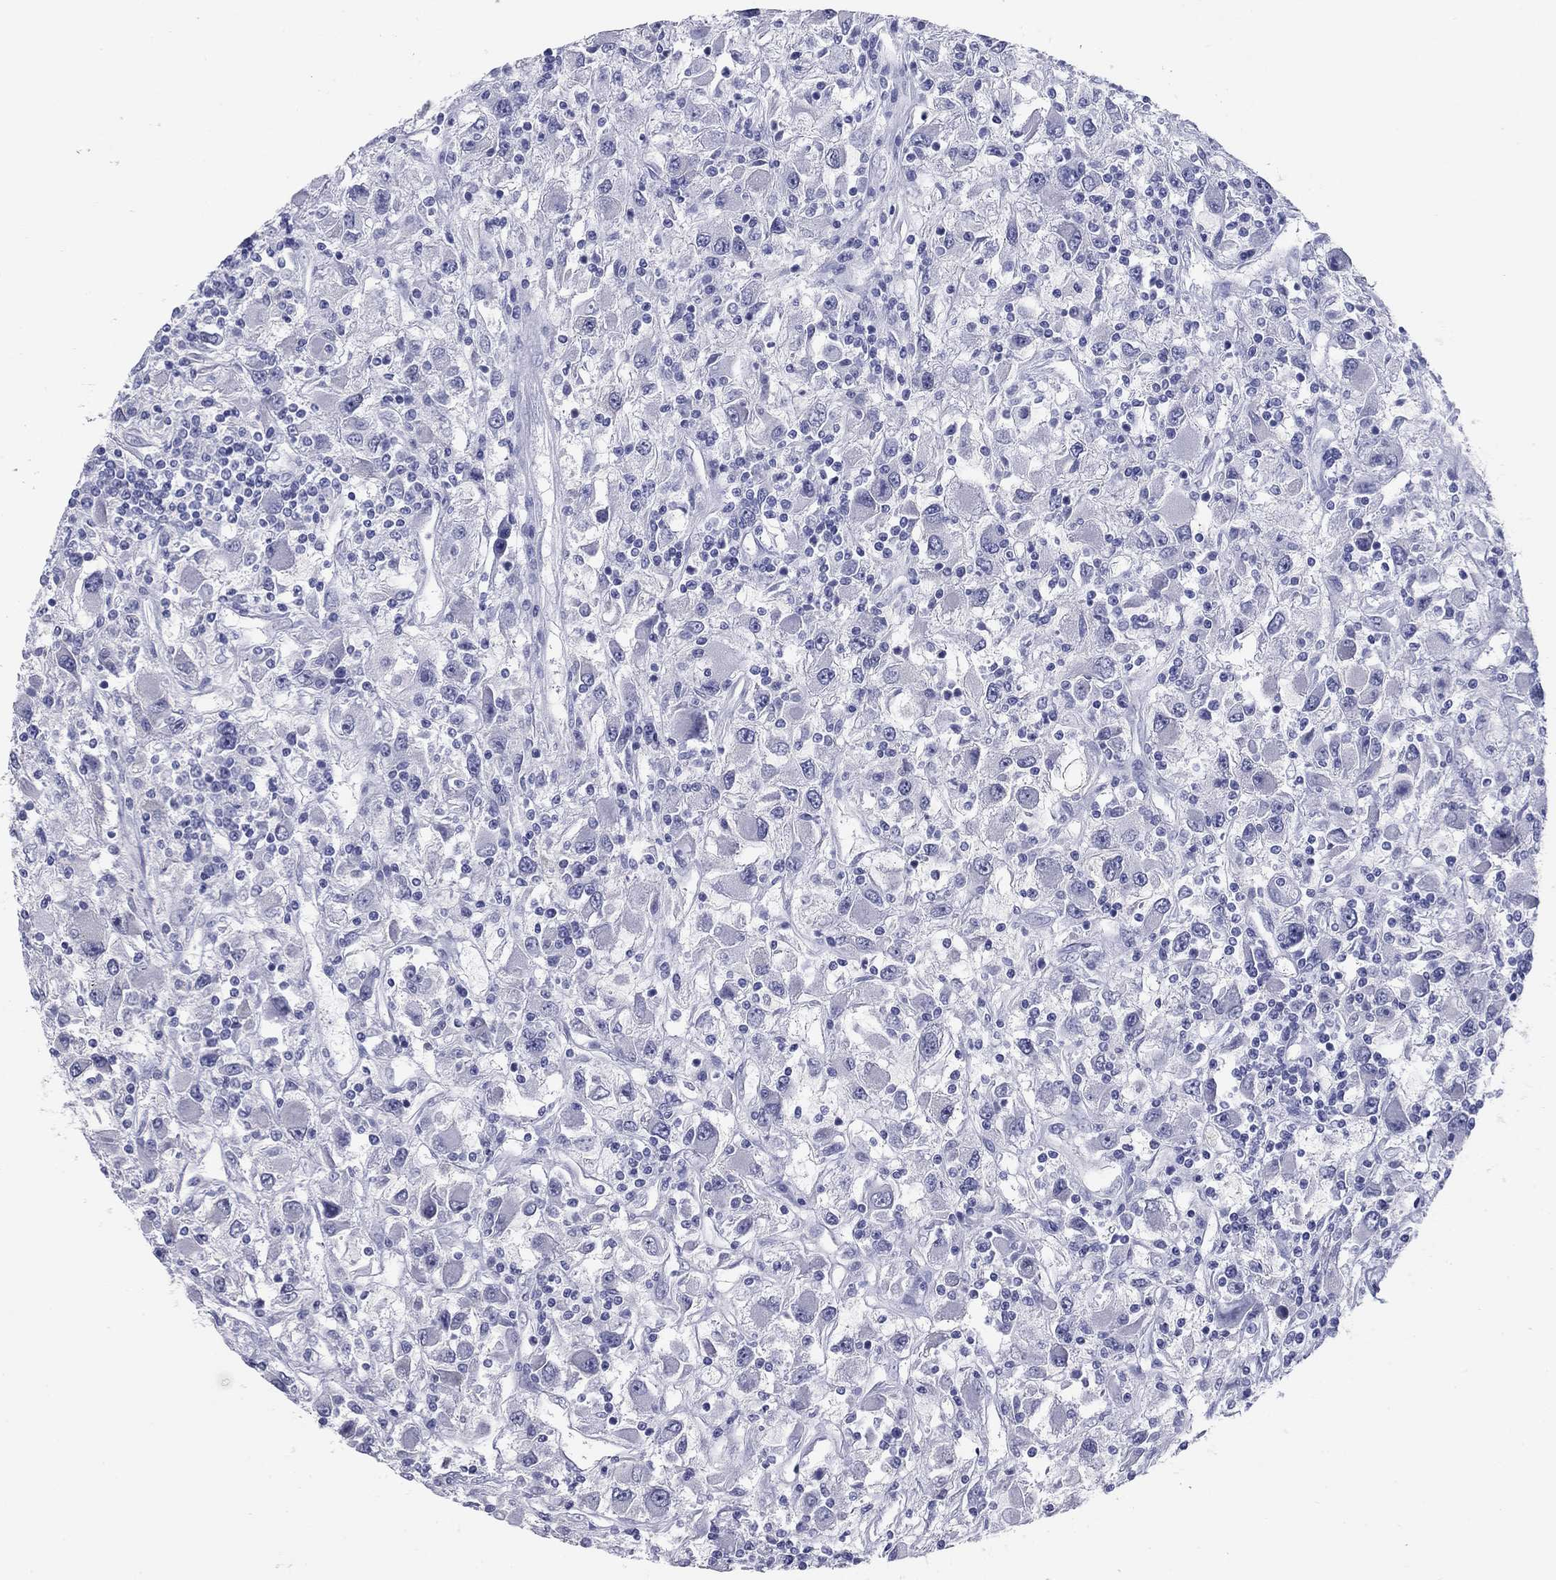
{"staining": {"intensity": "negative", "quantity": "none", "location": "none"}, "tissue": "renal cancer", "cell_type": "Tumor cells", "image_type": "cancer", "snomed": [{"axis": "morphology", "description": "Adenocarcinoma, NOS"}, {"axis": "topography", "description": "Kidney"}], "caption": "Immunohistochemistry (IHC) image of human renal adenocarcinoma stained for a protein (brown), which shows no positivity in tumor cells.", "gene": "NPPA", "patient": {"sex": "female", "age": 67}}